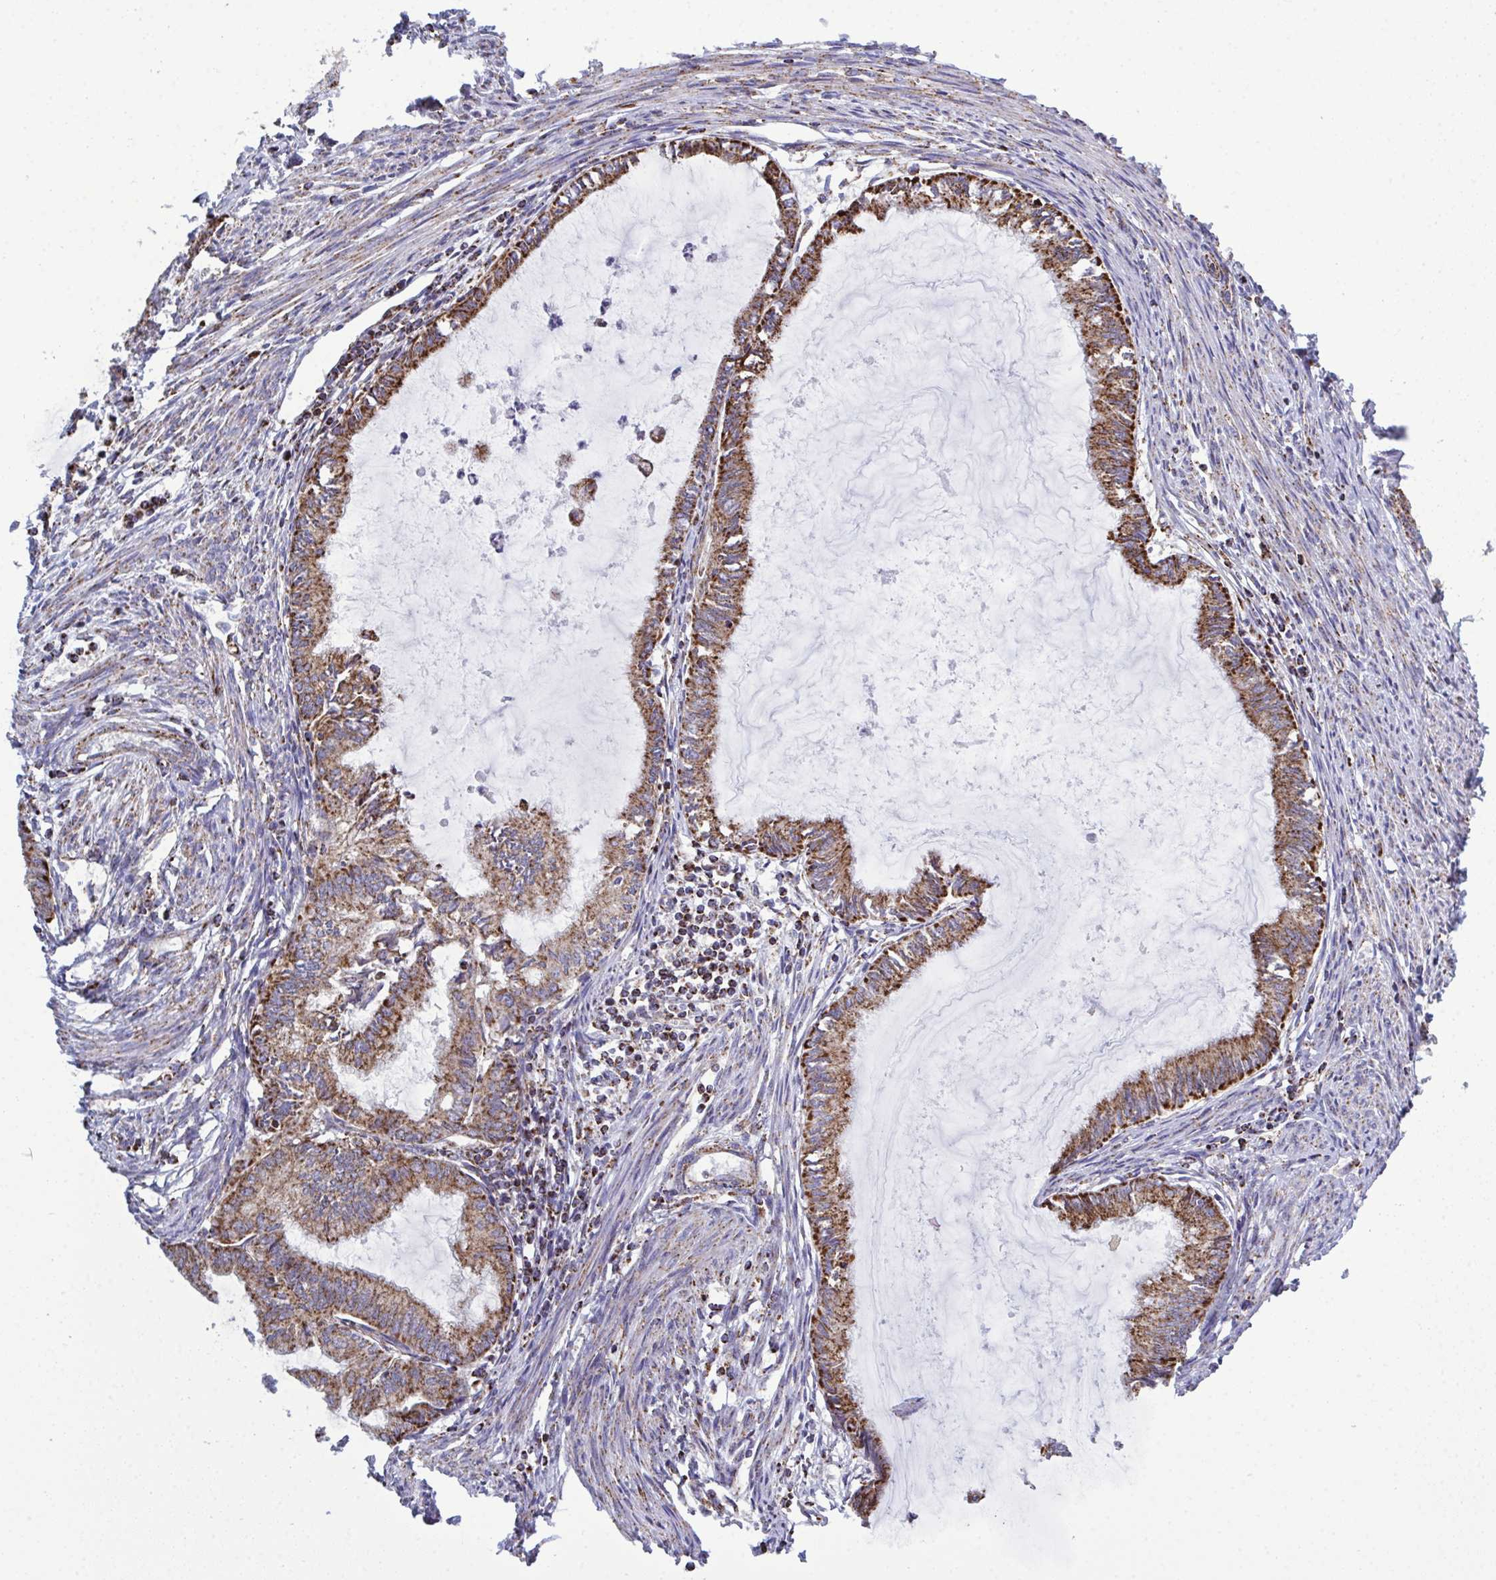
{"staining": {"intensity": "moderate", "quantity": ">75%", "location": "cytoplasmic/membranous"}, "tissue": "endometrial cancer", "cell_type": "Tumor cells", "image_type": "cancer", "snomed": [{"axis": "morphology", "description": "Adenocarcinoma, NOS"}, {"axis": "topography", "description": "Endometrium"}], "caption": "Immunohistochemical staining of endometrial cancer (adenocarcinoma) reveals moderate cytoplasmic/membranous protein staining in about >75% of tumor cells. (Brightfield microscopy of DAB IHC at high magnification).", "gene": "CSDE1", "patient": {"sex": "female", "age": 86}}